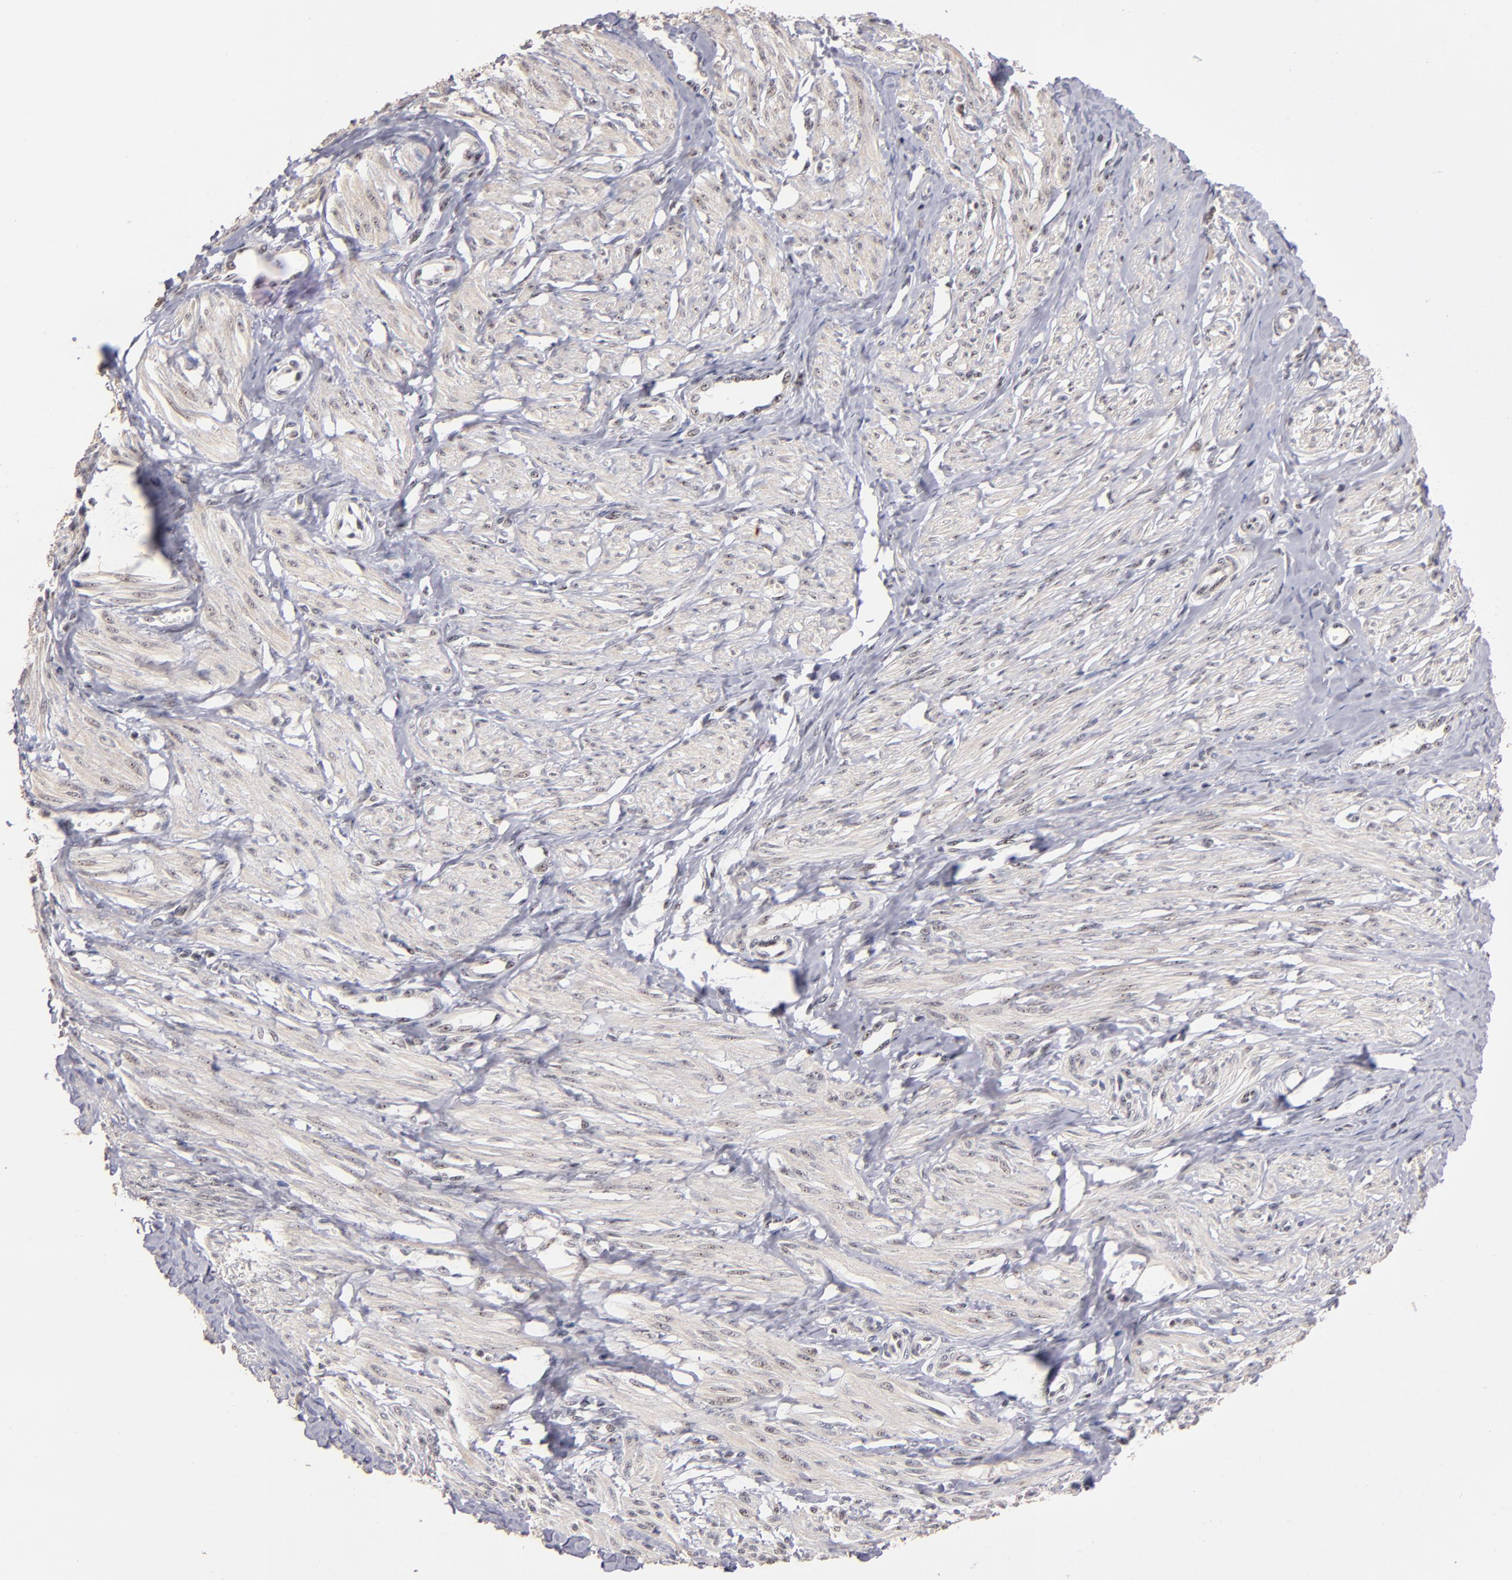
{"staining": {"intensity": "negative", "quantity": "none", "location": "none"}, "tissue": "smooth muscle", "cell_type": "Smooth muscle cells", "image_type": "normal", "snomed": [{"axis": "morphology", "description": "Normal tissue, NOS"}, {"axis": "topography", "description": "Smooth muscle"}, {"axis": "topography", "description": "Uterus"}], "caption": "This is an IHC micrograph of unremarkable smooth muscle. There is no positivity in smooth muscle cells.", "gene": "PCNX4", "patient": {"sex": "female", "age": 39}}